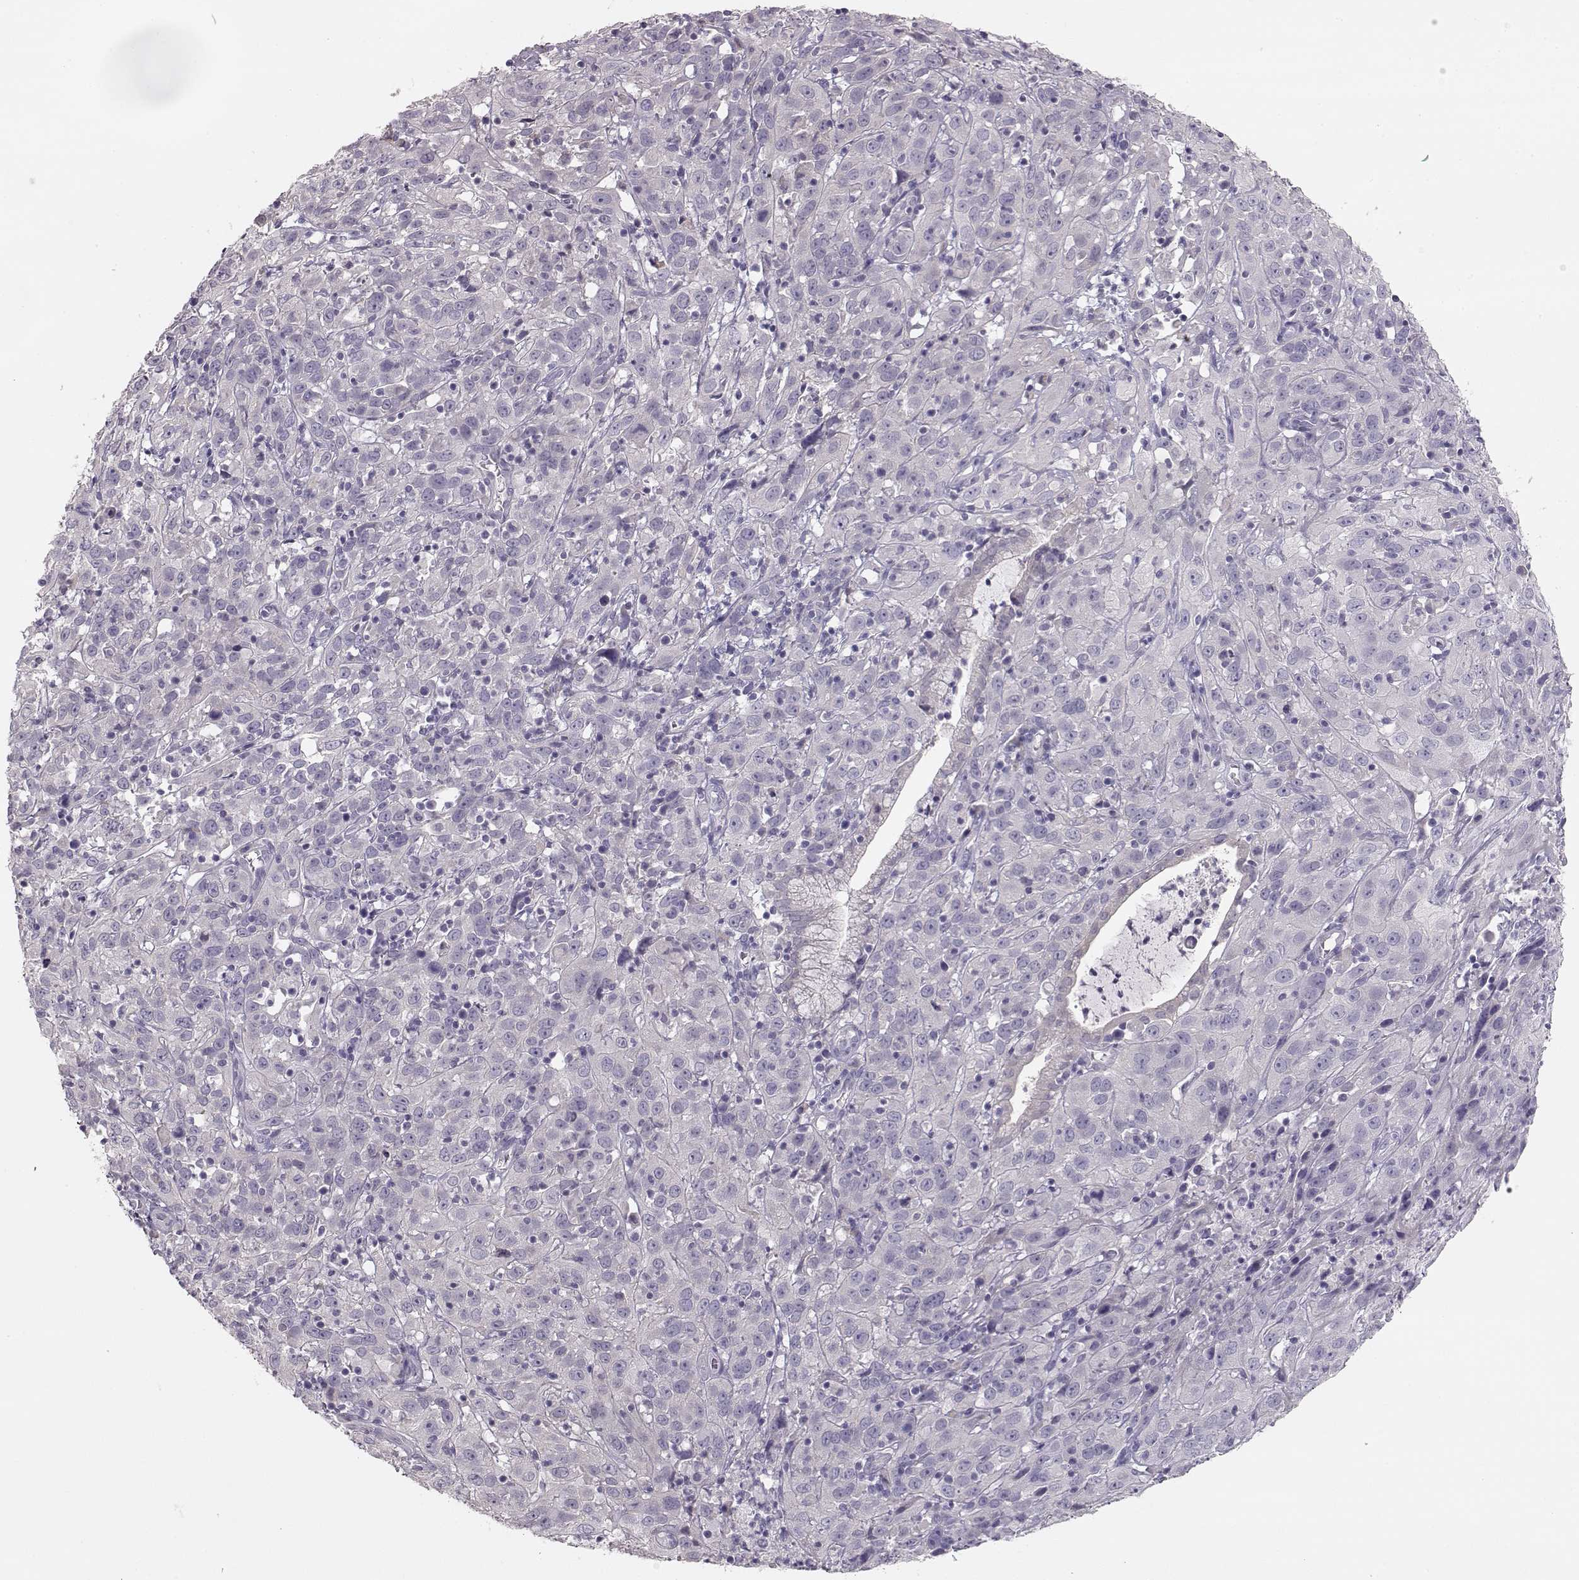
{"staining": {"intensity": "negative", "quantity": "none", "location": "none"}, "tissue": "cervical cancer", "cell_type": "Tumor cells", "image_type": "cancer", "snomed": [{"axis": "morphology", "description": "Squamous cell carcinoma, NOS"}, {"axis": "topography", "description": "Cervix"}], "caption": "Cervical cancer (squamous cell carcinoma) was stained to show a protein in brown. There is no significant positivity in tumor cells.", "gene": "GLIPR1L2", "patient": {"sex": "female", "age": 32}}